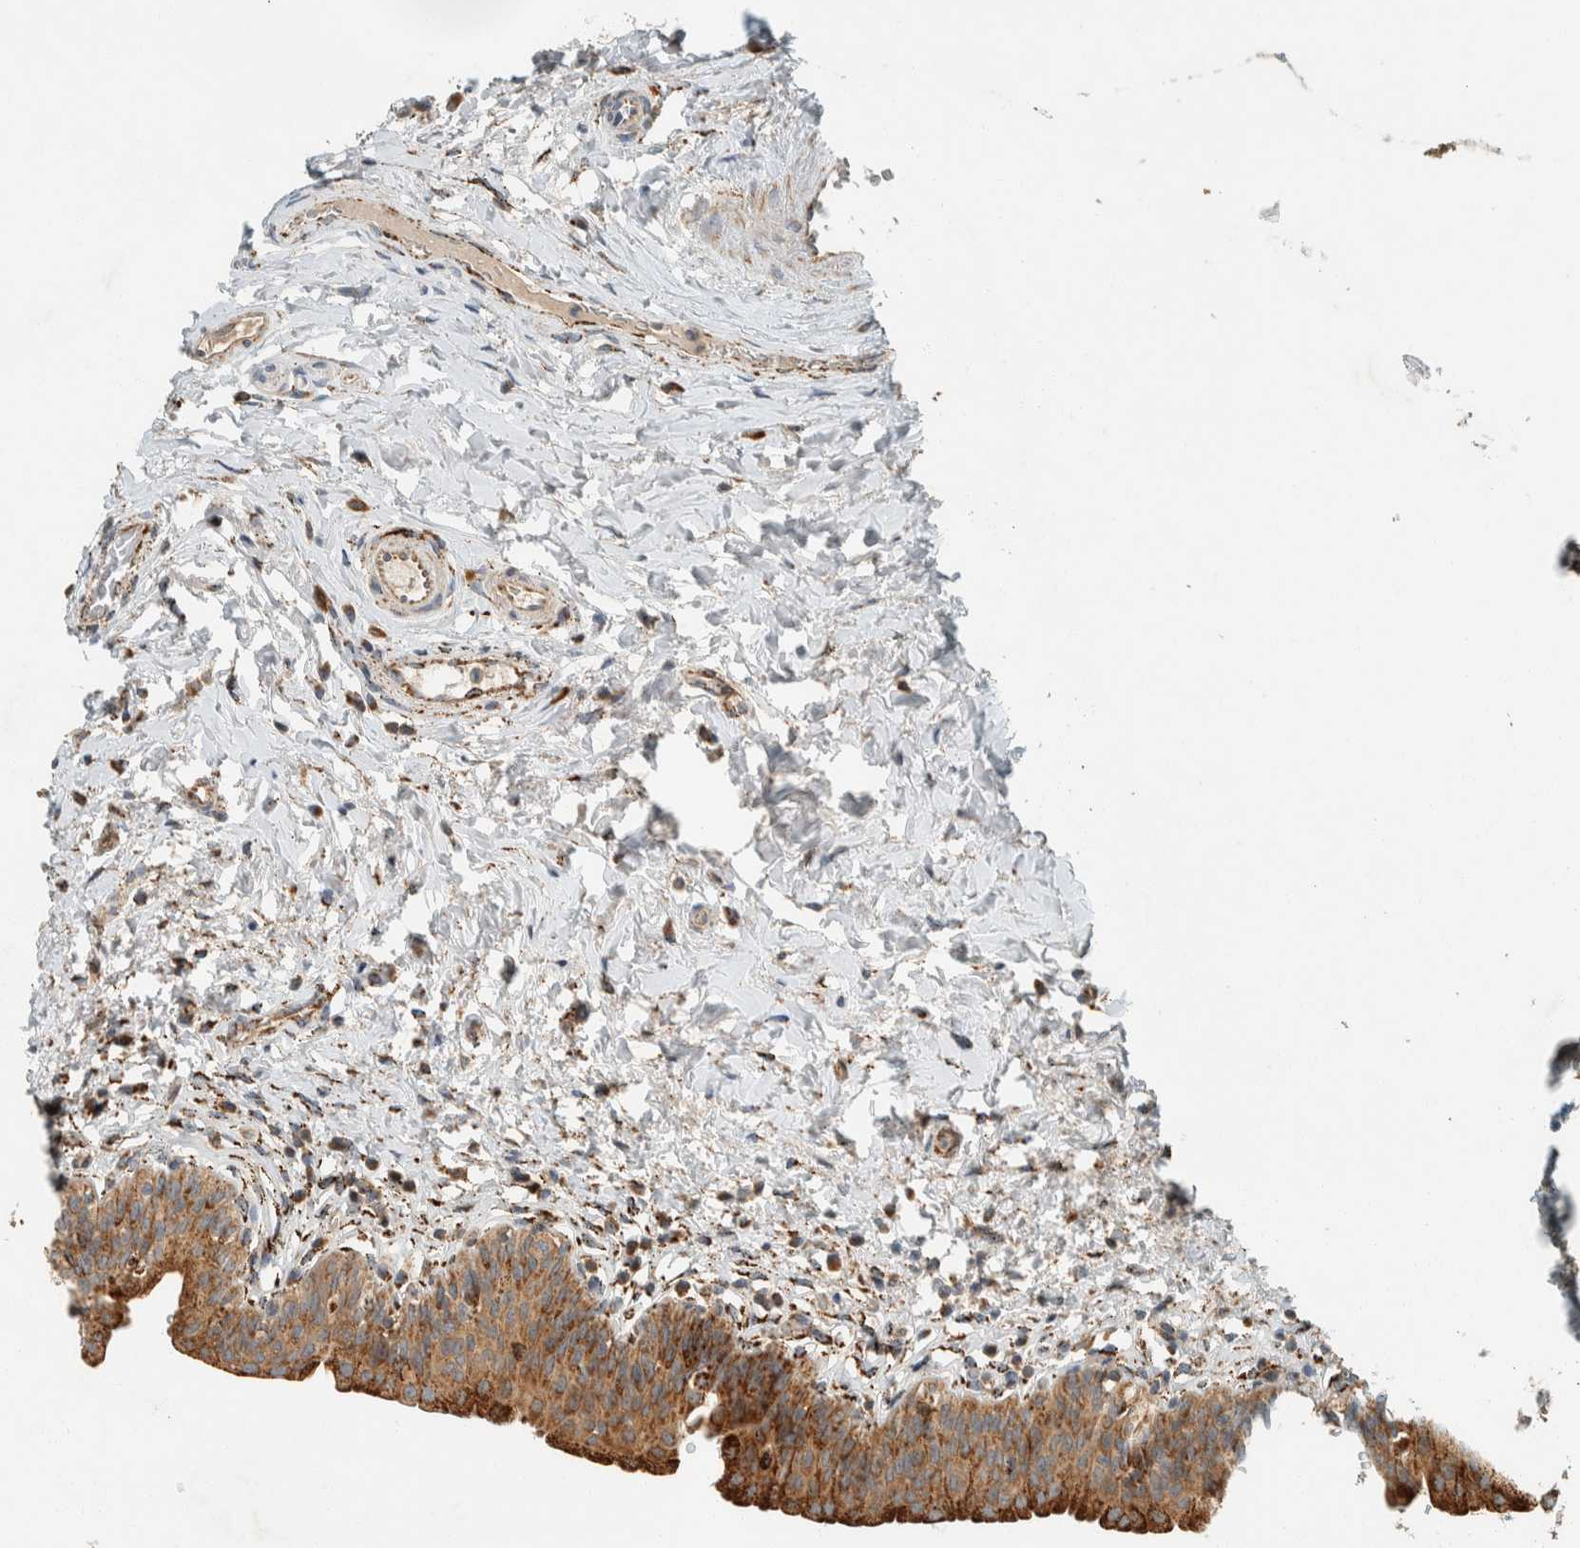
{"staining": {"intensity": "moderate", "quantity": ">75%", "location": "cytoplasmic/membranous"}, "tissue": "urinary bladder", "cell_type": "Urothelial cells", "image_type": "normal", "snomed": [{"axis": "morphology", "description": "Normal tissue, NOS"}, {"axis": "topography", "description": "Urinary bladder"}], "caption": "This image demonstrates benign urinary bladder stained with IHC to label a protein in brown. The cytoplasmic/membranous of urothelial cells show moderate positivity for the protein. Nuclei are counter-stained blue.", "gene": "SPAG5", "patient": {"sex": "male", "age": 83}}